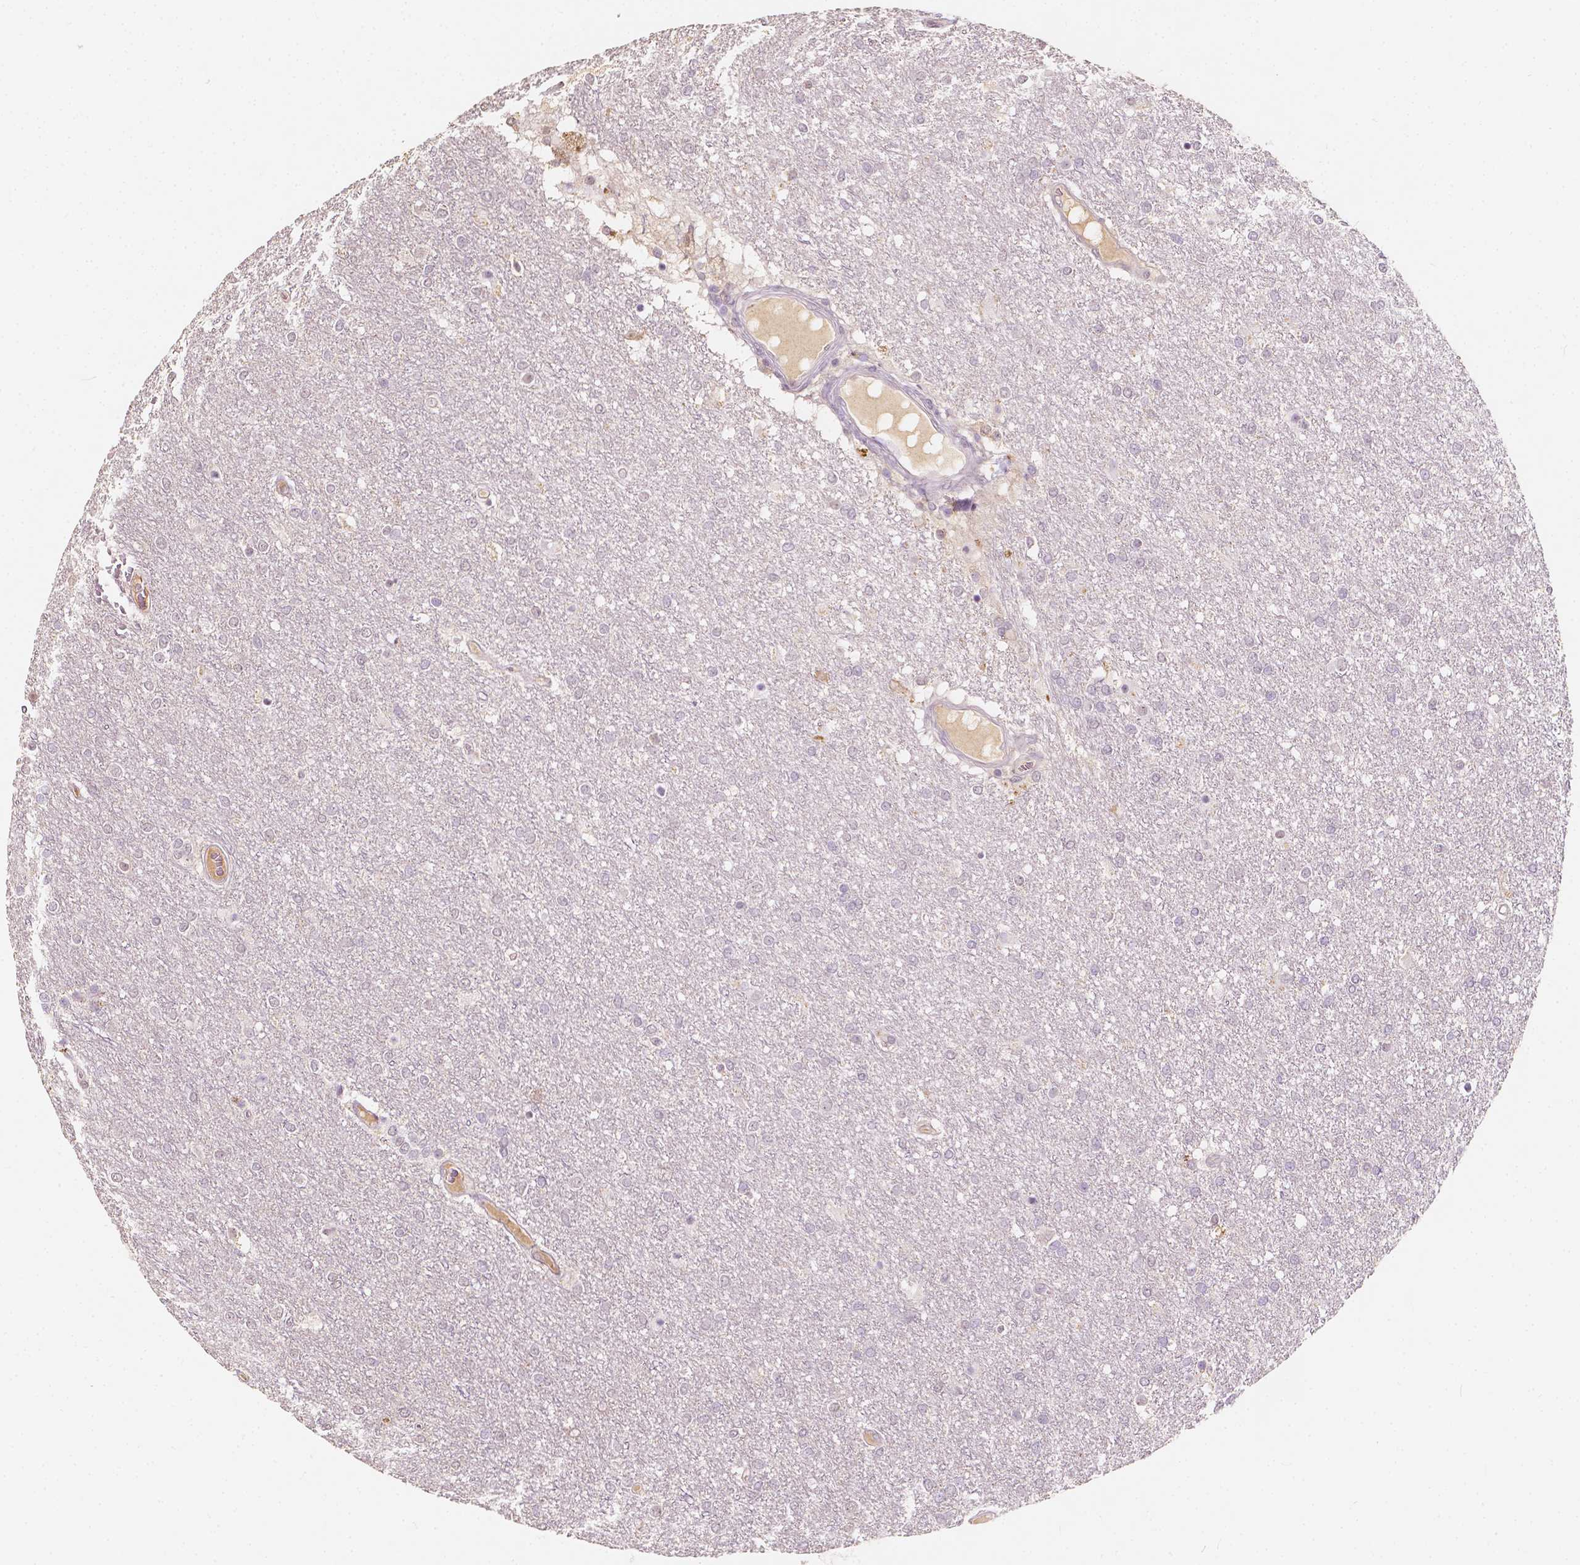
{"staining": {"intensity": "negative", "quantity": "none", "location": "none"}, "tissue": "glioma", "cell_type": "Tumor cells", "image_type": "cancer", "snomed": [{"axis": "morphology", "description": "Glioma, malignant, High grade"}, {"axis": "topography", "description": "Brain"}], "caption": "Protein analysis of high-grade glioma (malignant) reveals no significant staining in tumor cells.", "gene": "SOX15", "patient": {"sex": "female", "age": 61}}